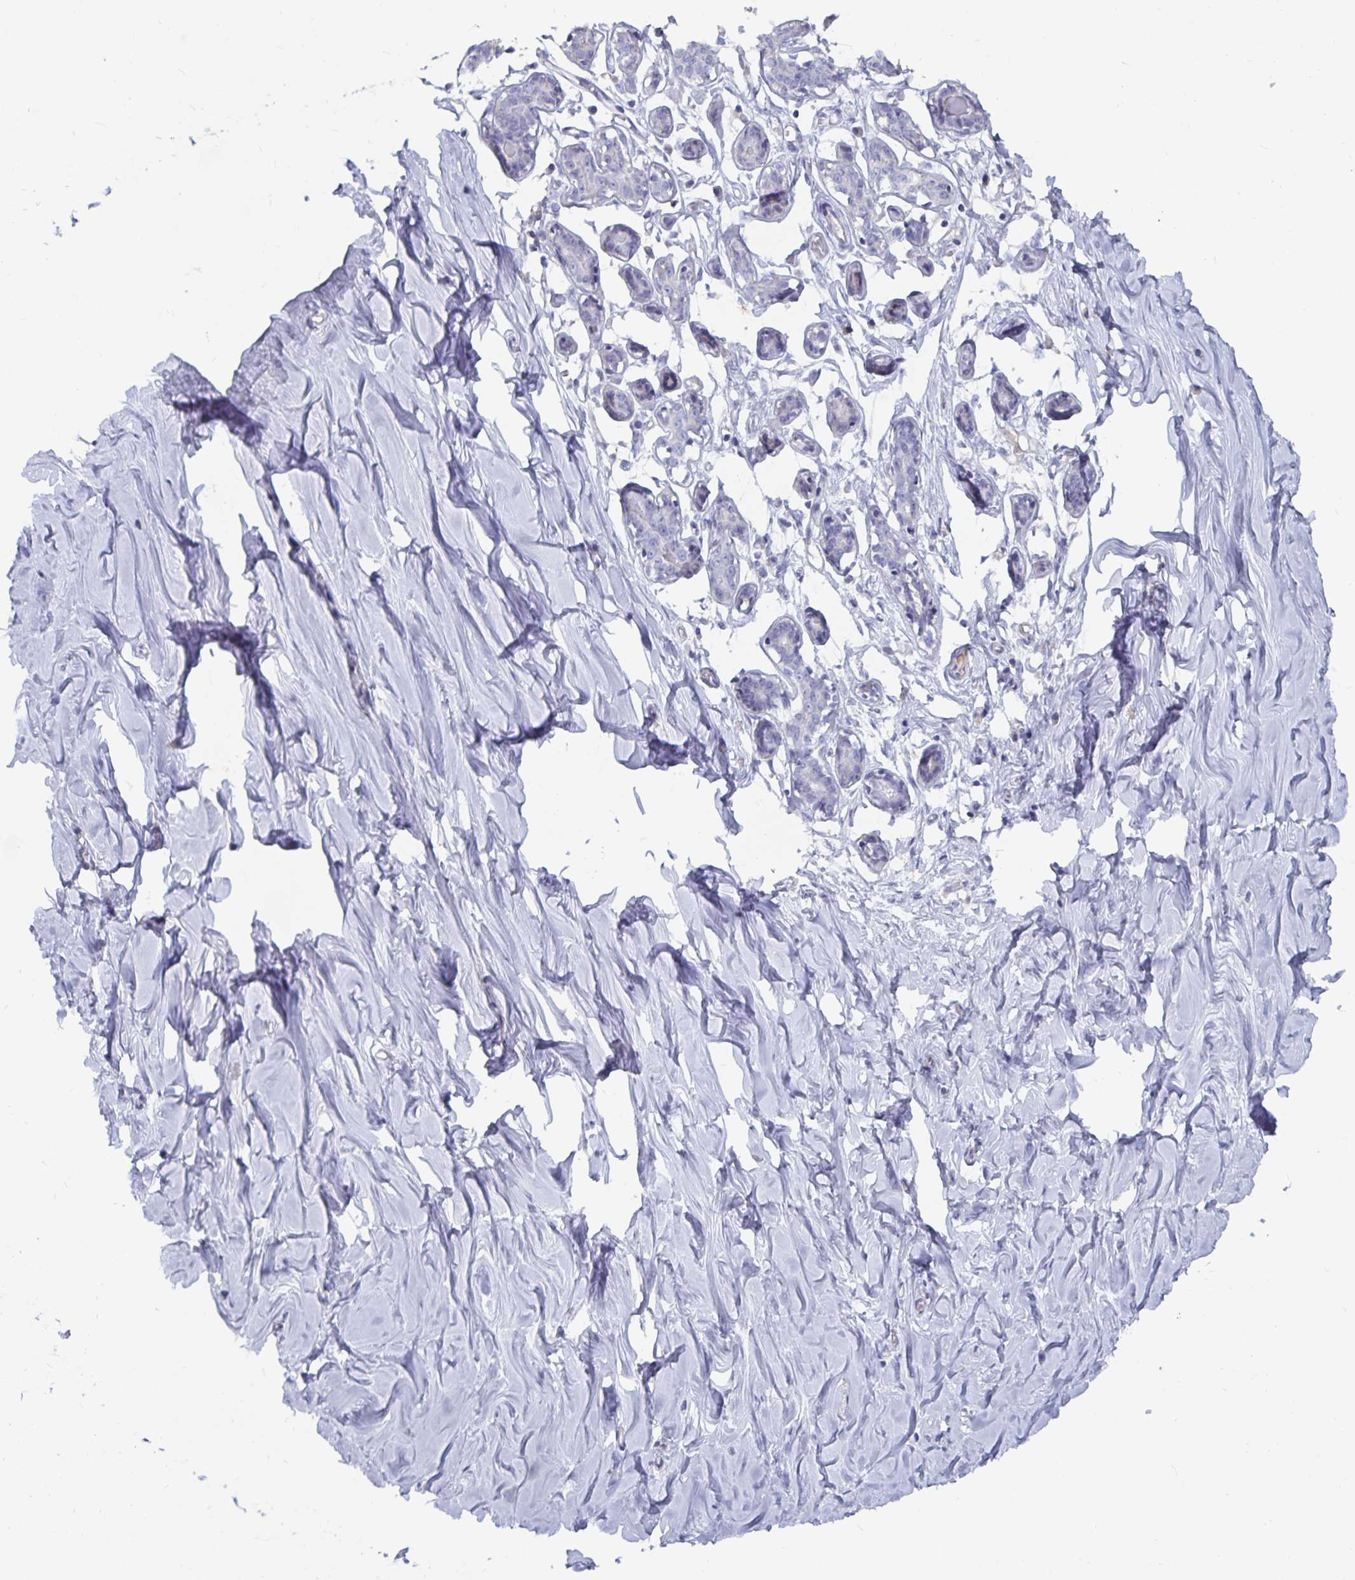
{"staining": {"intensity": "negative", "quantity": "none", "location": "none"}, "tissue": "breast", "cell_type": "Adipocytes", "image_type": "normal", "snomed": [{"axis": "morphology", "description": "Normal tissue, NOS"}, {"axis": "topography", "description": "Breast"}], "caption": "A high-resolution photomicrograph shows IHC staining of benign breast, which demonstrates no significant positivity in adipocytes.", "gene": "CFAP69", "patient": {"sex": "female", "age": 27}}